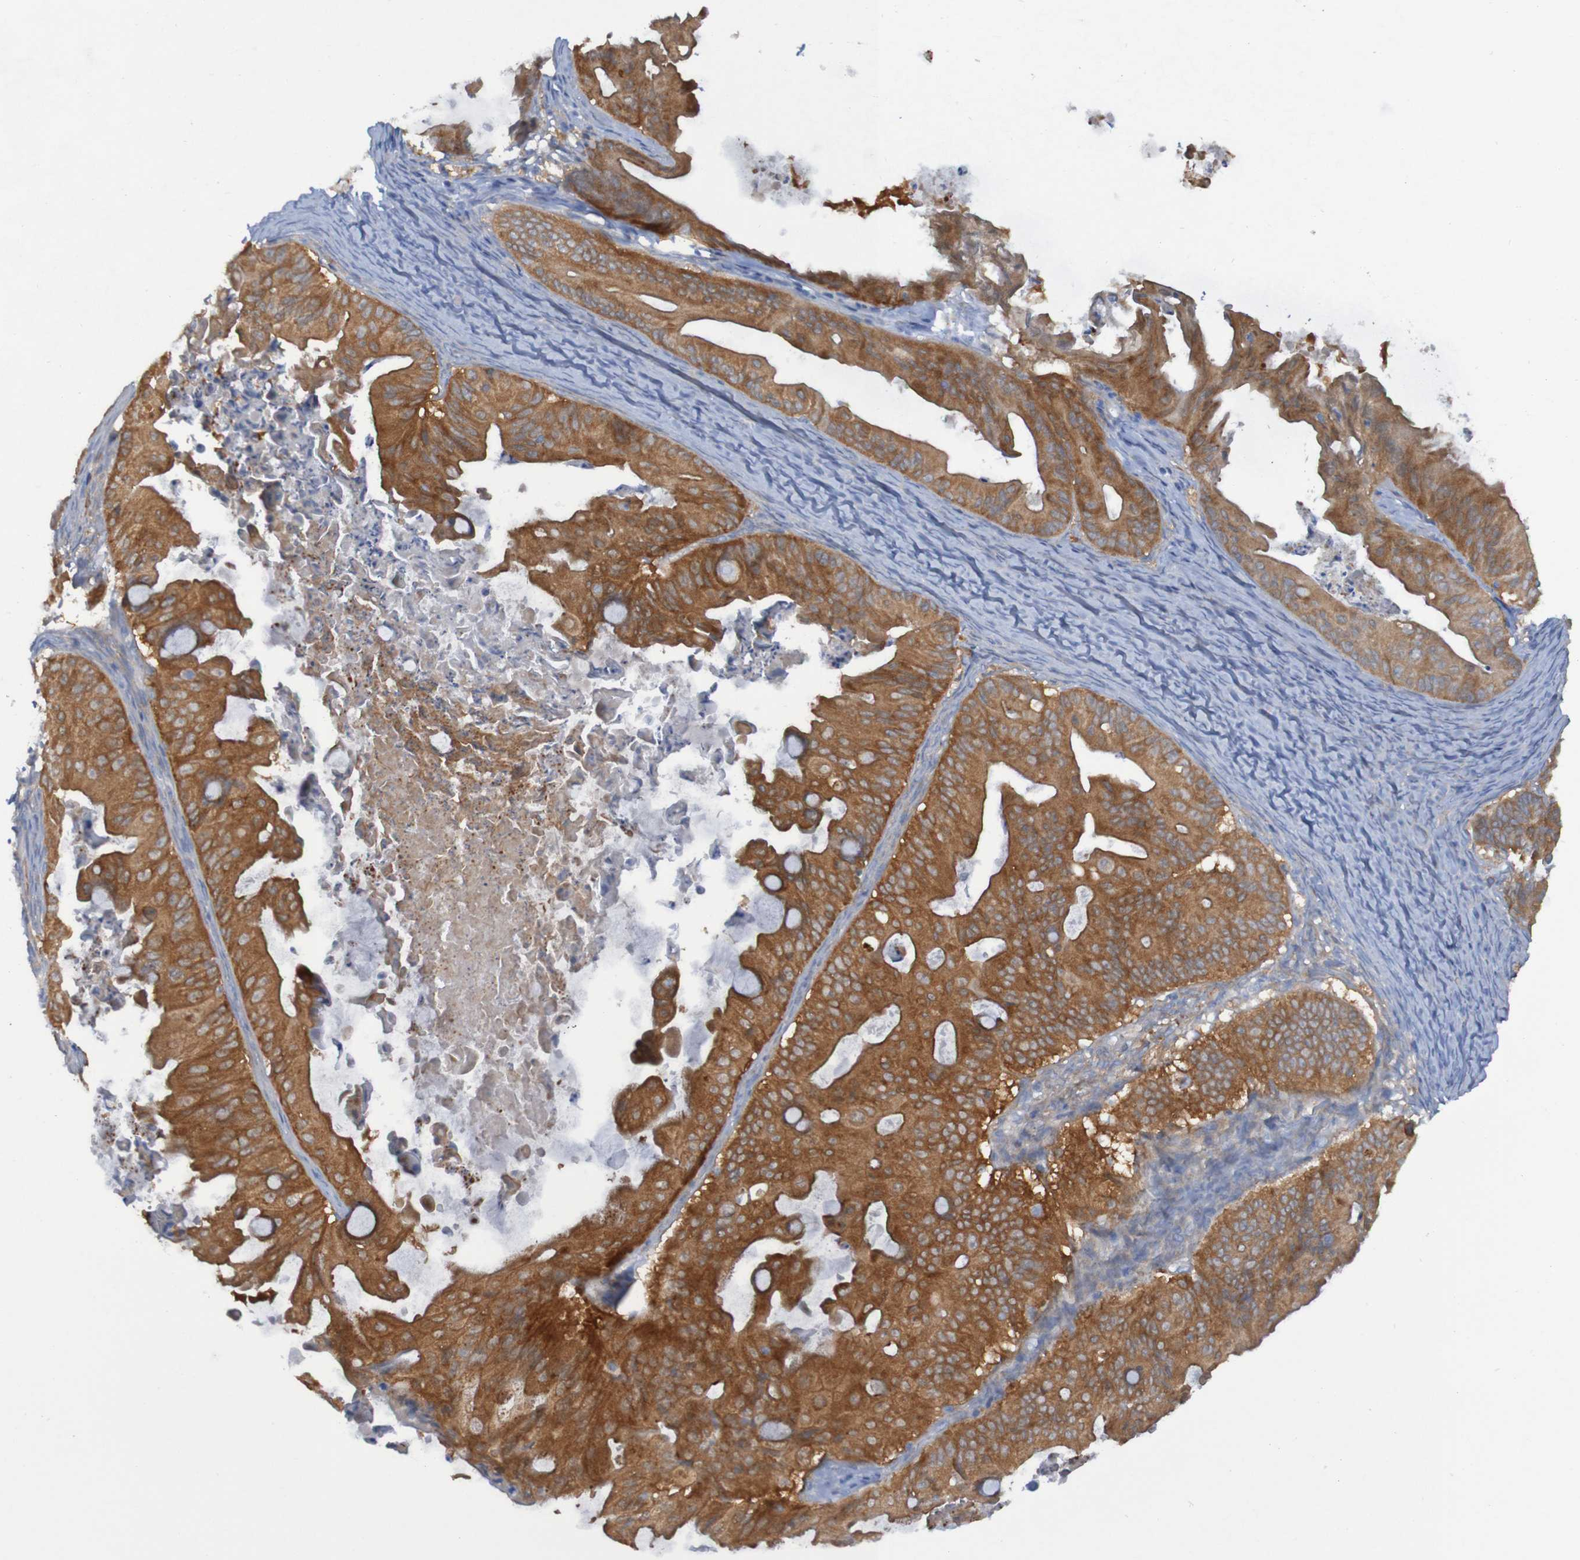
{"staining": {"intensity": "strong", "quantity": ">75%", "location": "cytoplasmic/membranous"}, "tissue": "ovarian cancer", "cell_type": "Tumor cells", "image_type": "cancer", "snomed": [{"axis": "morphology", "description": "Cystadenocarcinoma, mucinous, NOS"}, {"axis": "topography", "description": "Ovary"}], "caption": "A brown stain highlights strong cytoplasmic/membranous staining of a protein in ovarian mucinous cystadenocarcinoma tumor cells.", "gene": "ARHGEF16", "patient": {"sex": "female", "age": 37}}